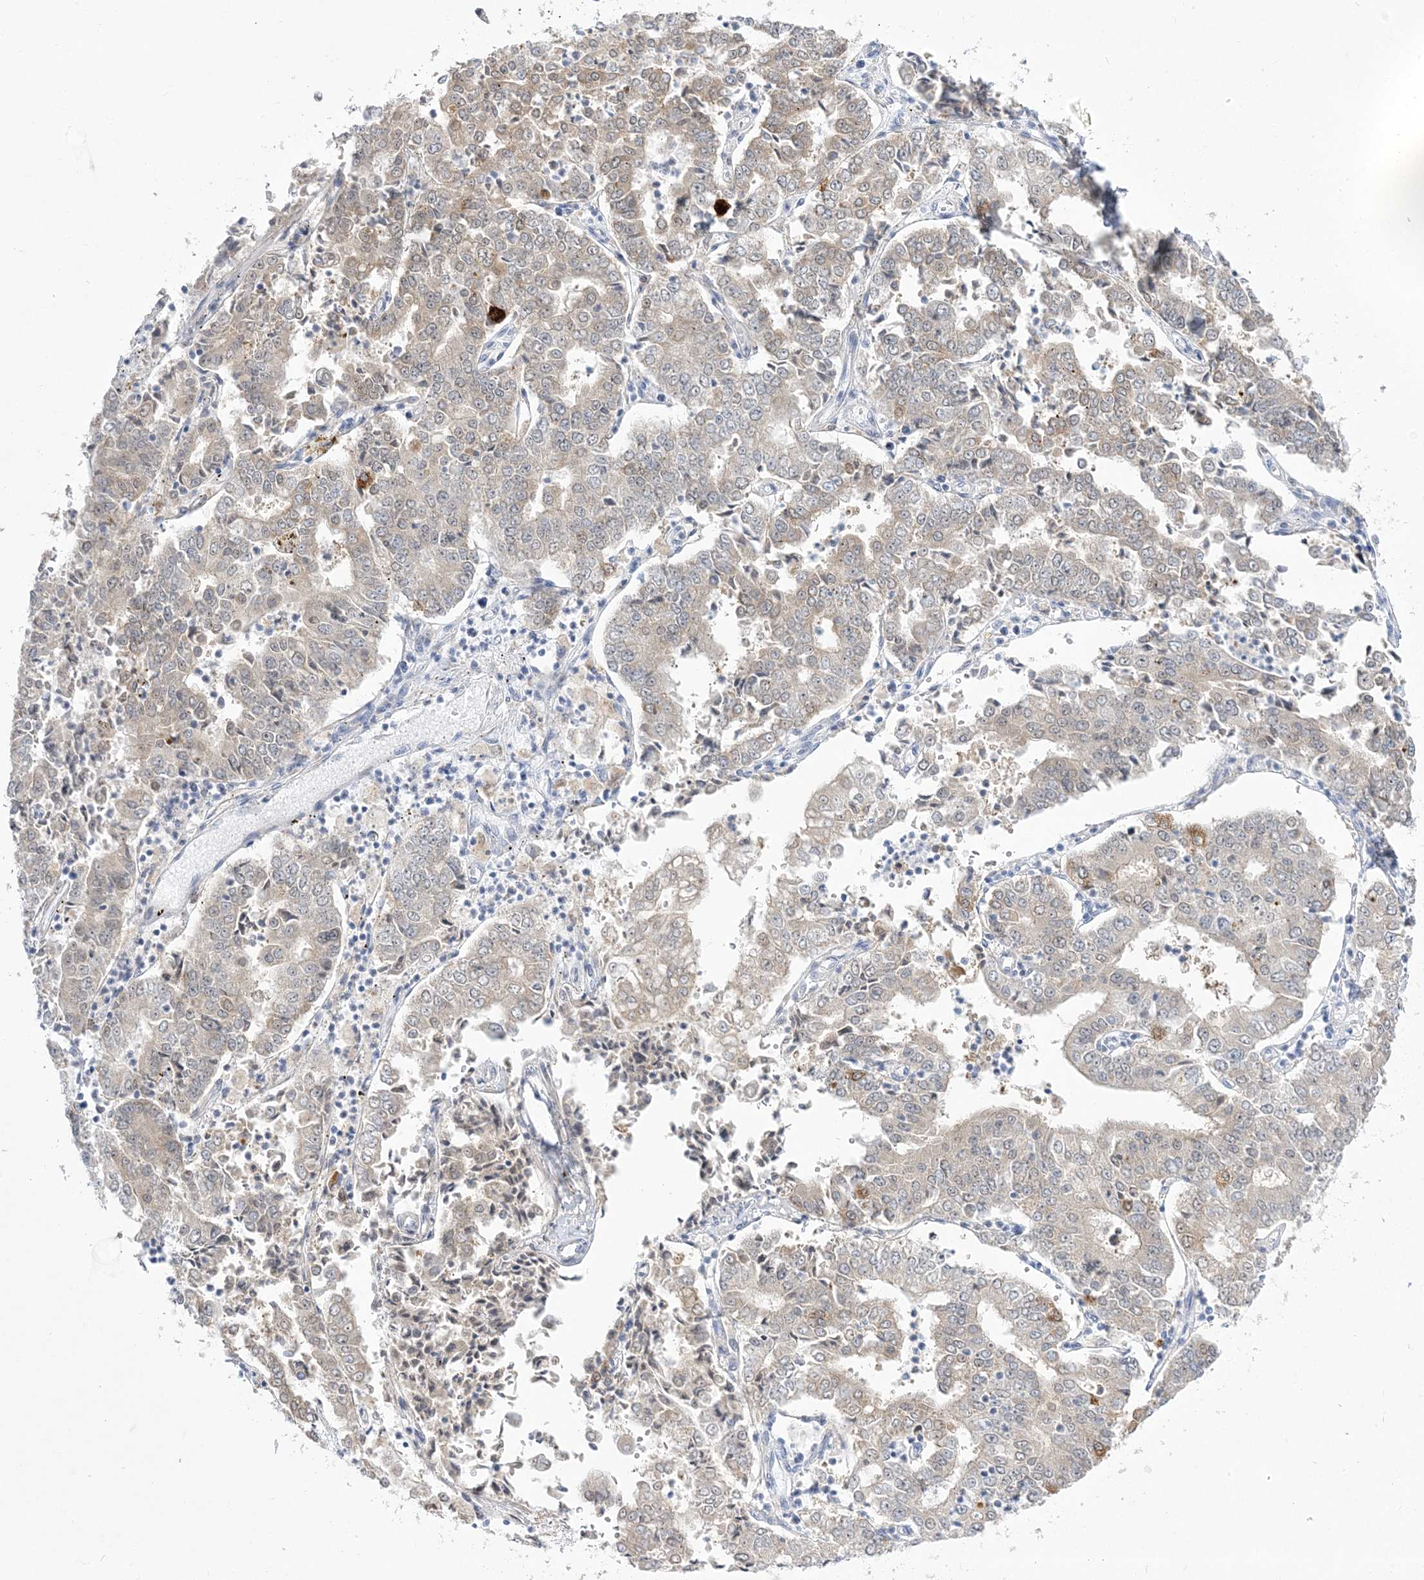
{"staining": {"intensity": "weak", "quantity": "25%-75%", "location": "cytoplasmic/membranous"}, "tissue": "stomach cancer", "cell_type": "Tumor cells", "image_type": "cancer", "snomed": [{"axis": "morphology", "description": "Adenocarcinoma, NOS"}, {"axis": "topography", "description": "Stomach"}], "caption": "Immunohistochemical staining of stomach cancer exhibits weak cytoplasmic/membranous protein positivity in approximately 25%-75% of tumor cells. The staining was performed using DAB to visualize the protein expression in brown, while the nuclei were stained in blue with hematoxylin (Magnification: 20x).", "gene": "PCBD1", "patient": {"sex": "male", "age": 76}}